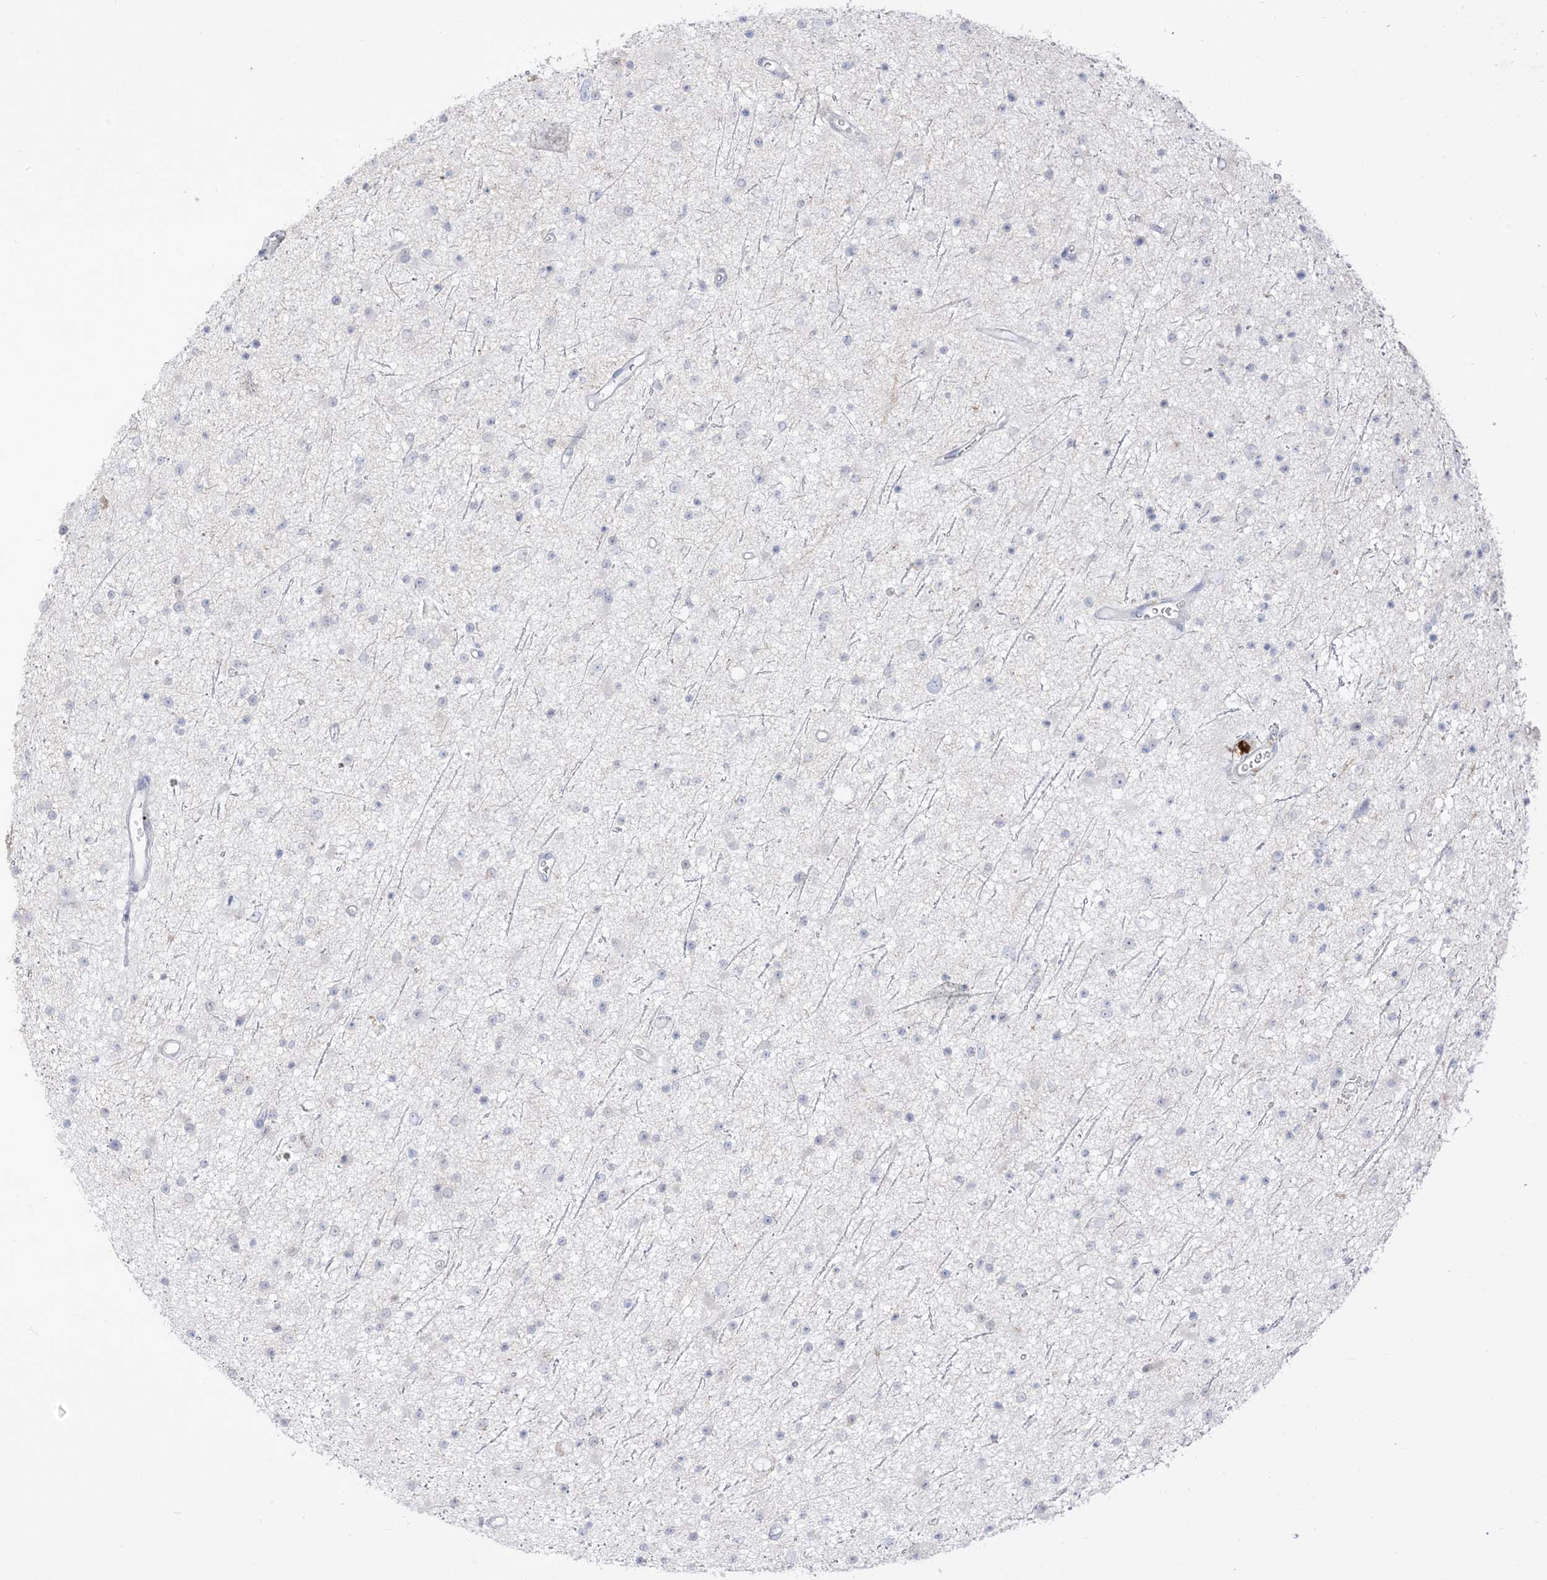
{"staining": {"intensity": "negative", "quantity": "none", "location": "none"}, "tissue": "glioma", "cell_type": "Tumor cells", "image_type": "cancer", "snomed": [{"axis": "morphology", "description": "Glioma, malignant, Low grade"}, {"axis": "topography", "description": "Cerebral cortex"}], "caption": "This micrograph is of glioma stained with immunohistochemistry to label a protein in brown with the nuclei are counter-stained blue. There is no expression in tumor cells. (DAB immunohistochemistry visualized using brightfield microscopy, high magnification).", "gene": "LOXL3", "patient": {"sex": "female", "age": 39}}